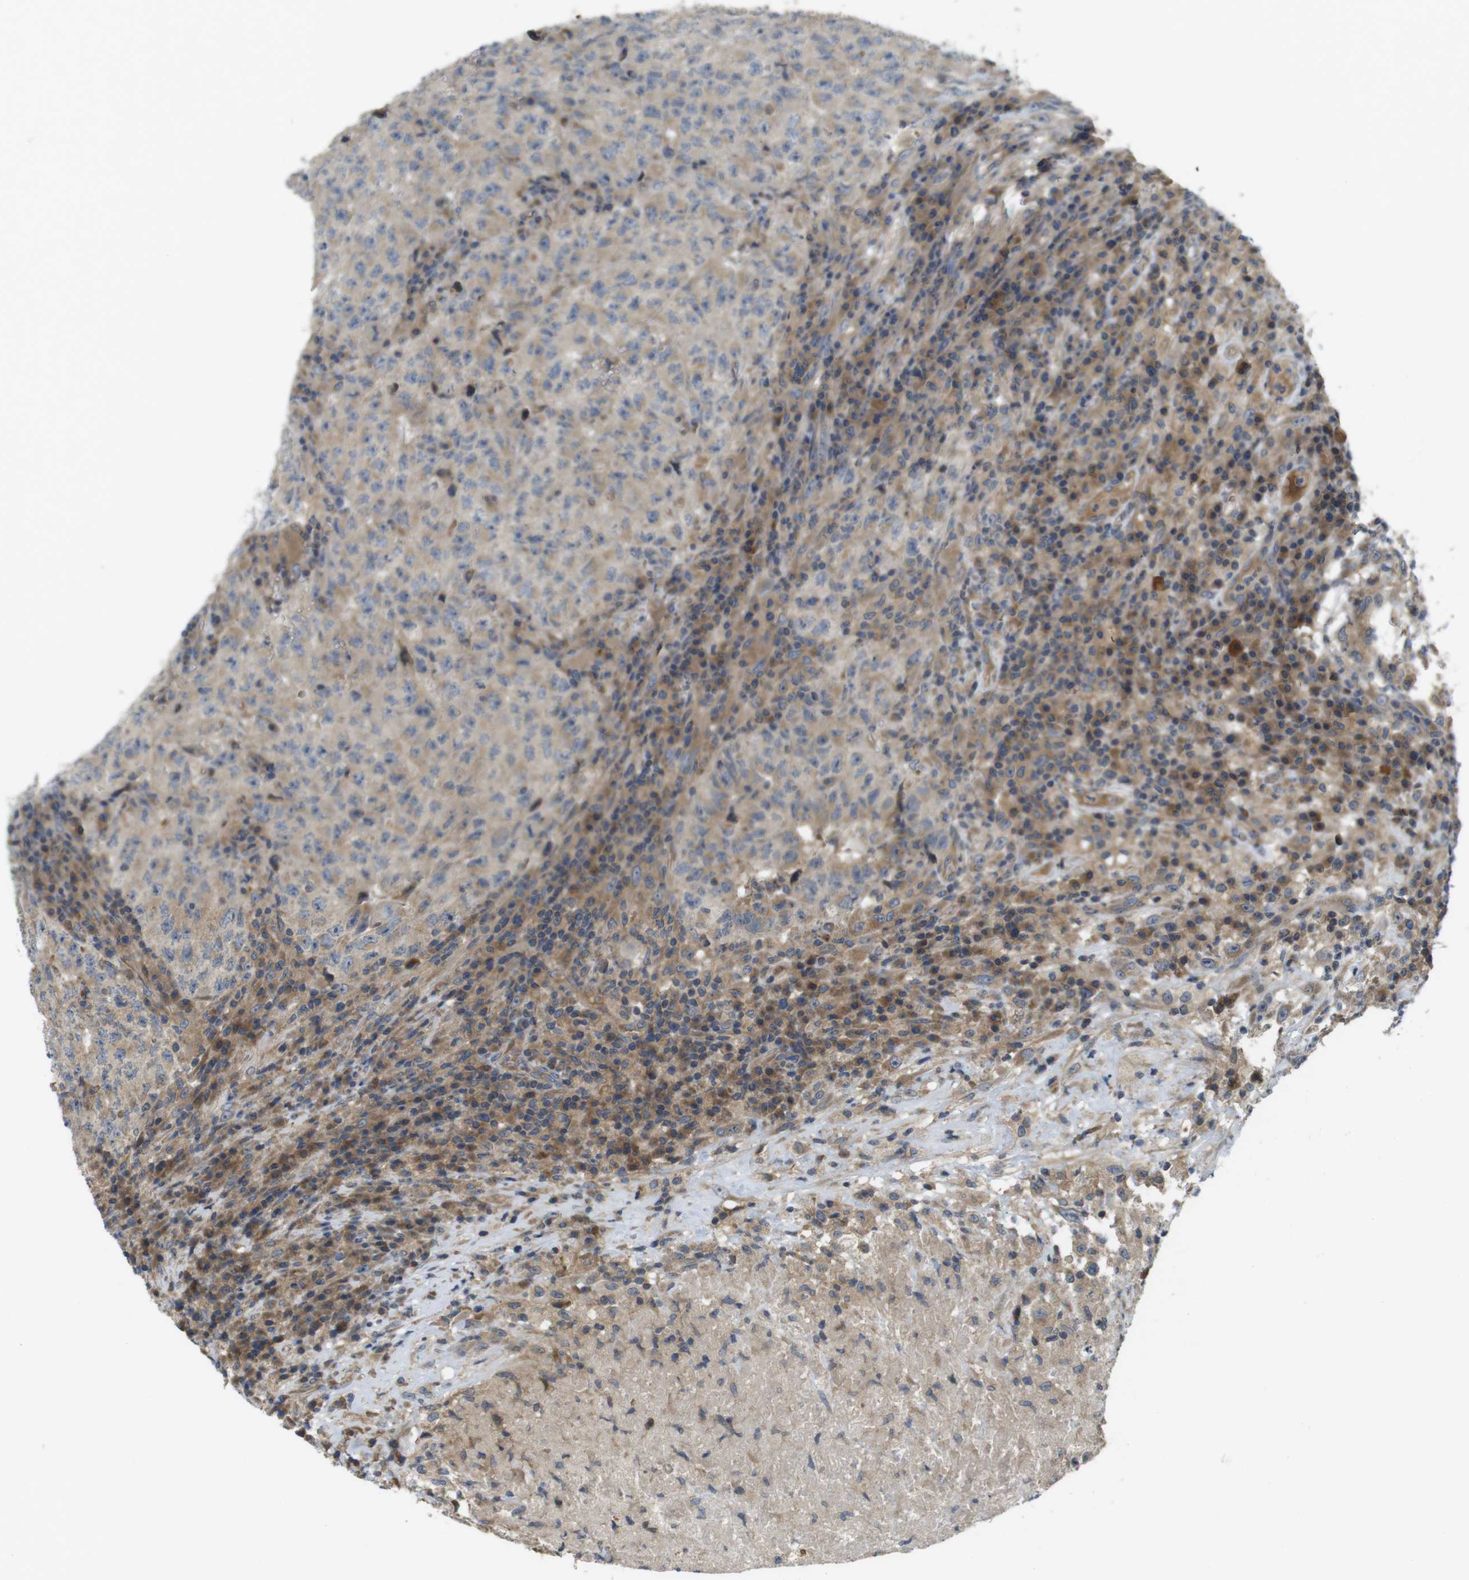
{"staining": {"intensity": "weak", "quantity": ">75%", "location": "cytoplasmic/membranous"}, "tissue": "testis cancer", "cell_type": "Tumor cells", "image_type": "cancer", "snomed": [{"axis": "morphology", "description": "Necrosis, NOS"}, {"axis": "morphology", "description": "Carcinoma, Embryonal, NOS"}, {"axis": "topography", "description": "Testis"}], "caption": "Embryonal carcinoma (testis) stained with immunohistochemistry shows weak cytoplasmic/membranous expression in about >75% of tumor cells. Nuclei are stained in blue.", "gene": "CLTC", "patient": {"sex": "male", "age": 19}}